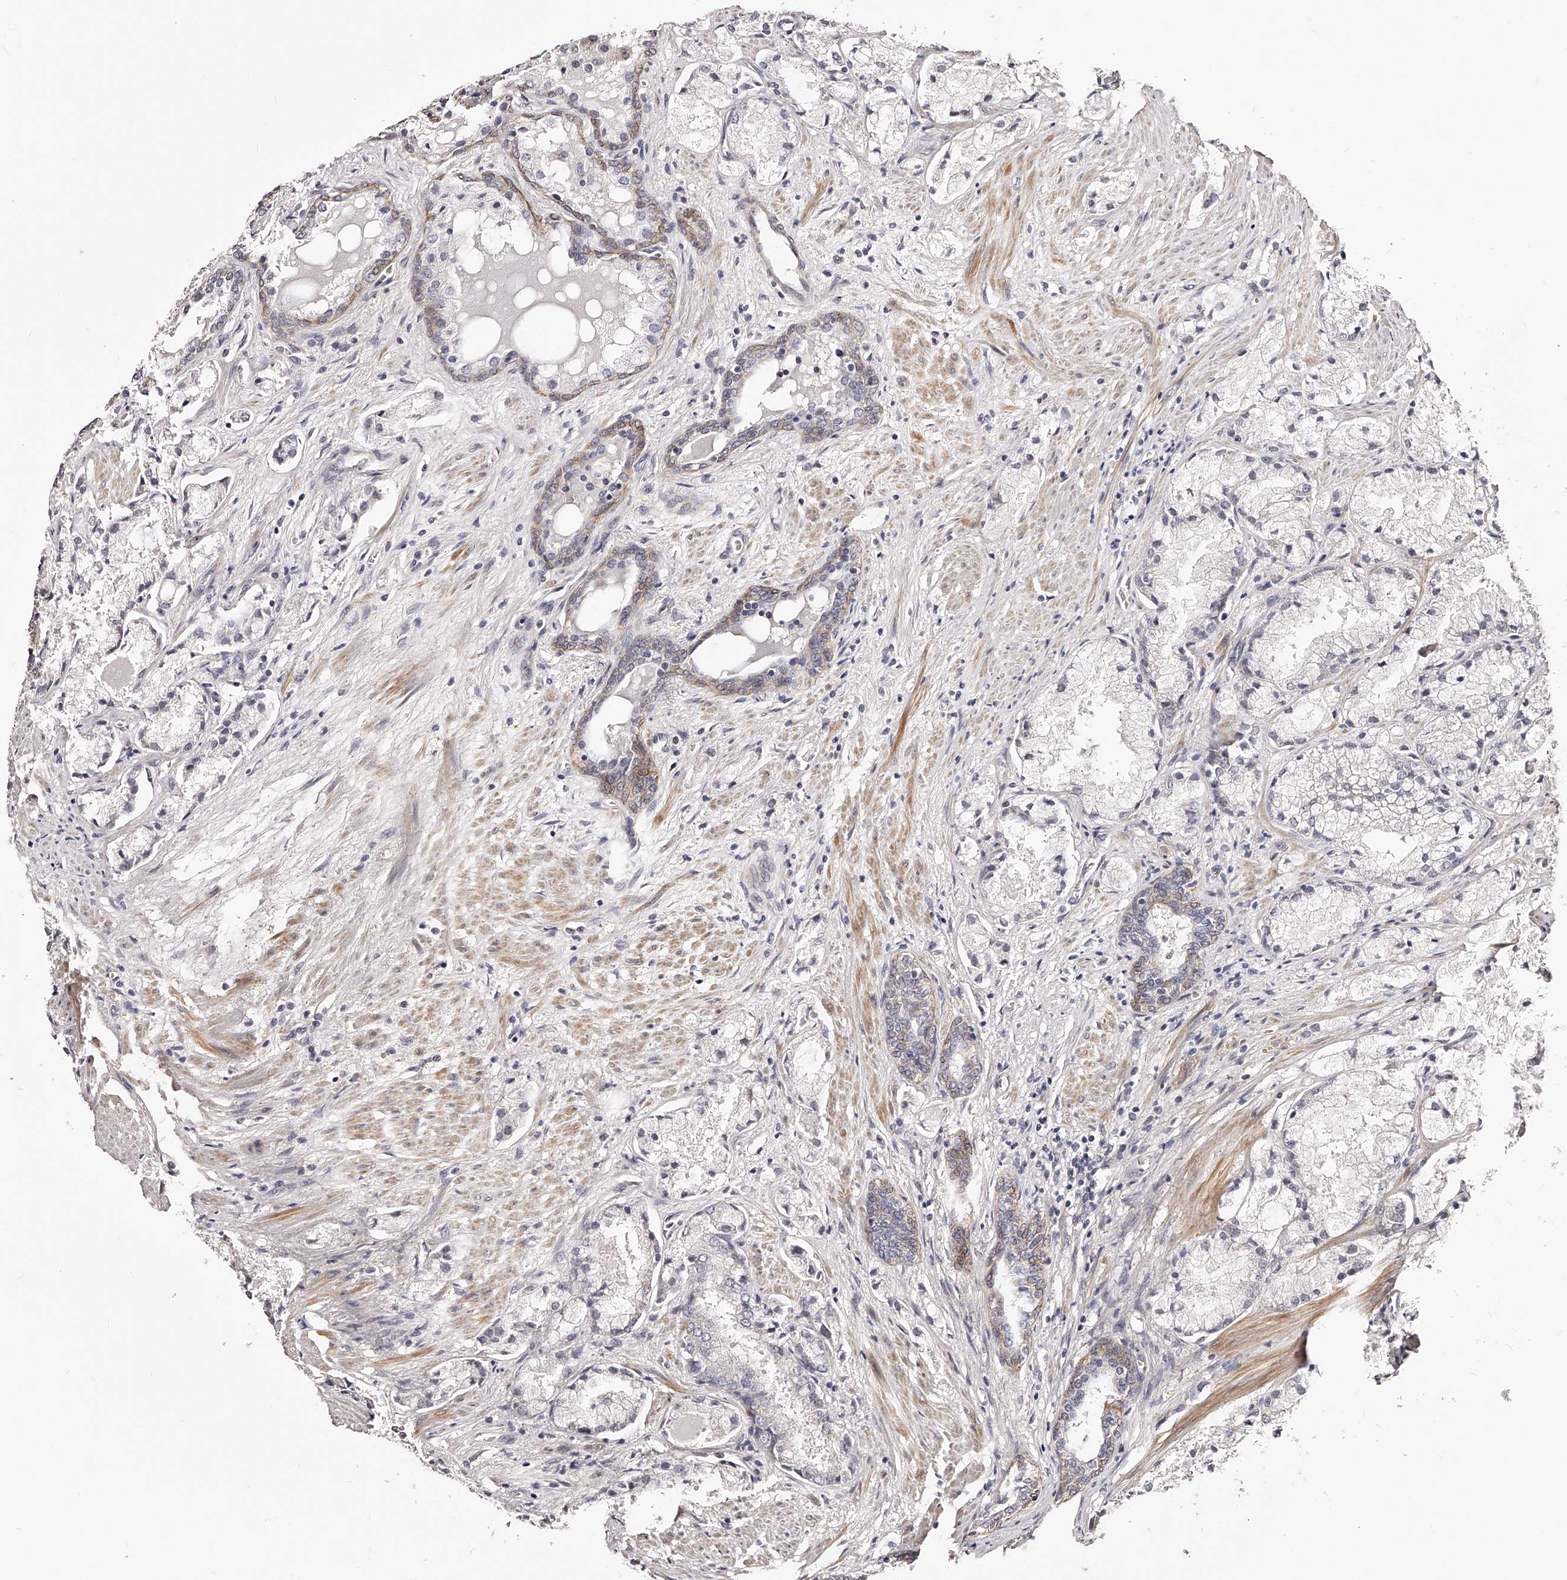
{"staining": {"intensity": "negative", "quantity": "none", "location": "none"}, "tissue": "prostate cancer", "cell_type": "Tumor cells", "image_type": "cancer", "snomed": [{"axis": "morphology", "description": "Adenocarcinoma, High grade"}, {"axis": "topography", "description": "Prostate"}], "caption": "The image shows no staining of tumor cells in prostate cancer (high-grade adenocarcinoma).", "gene": "ZNF502", "patient": {"sex": "male", "age": 50}}